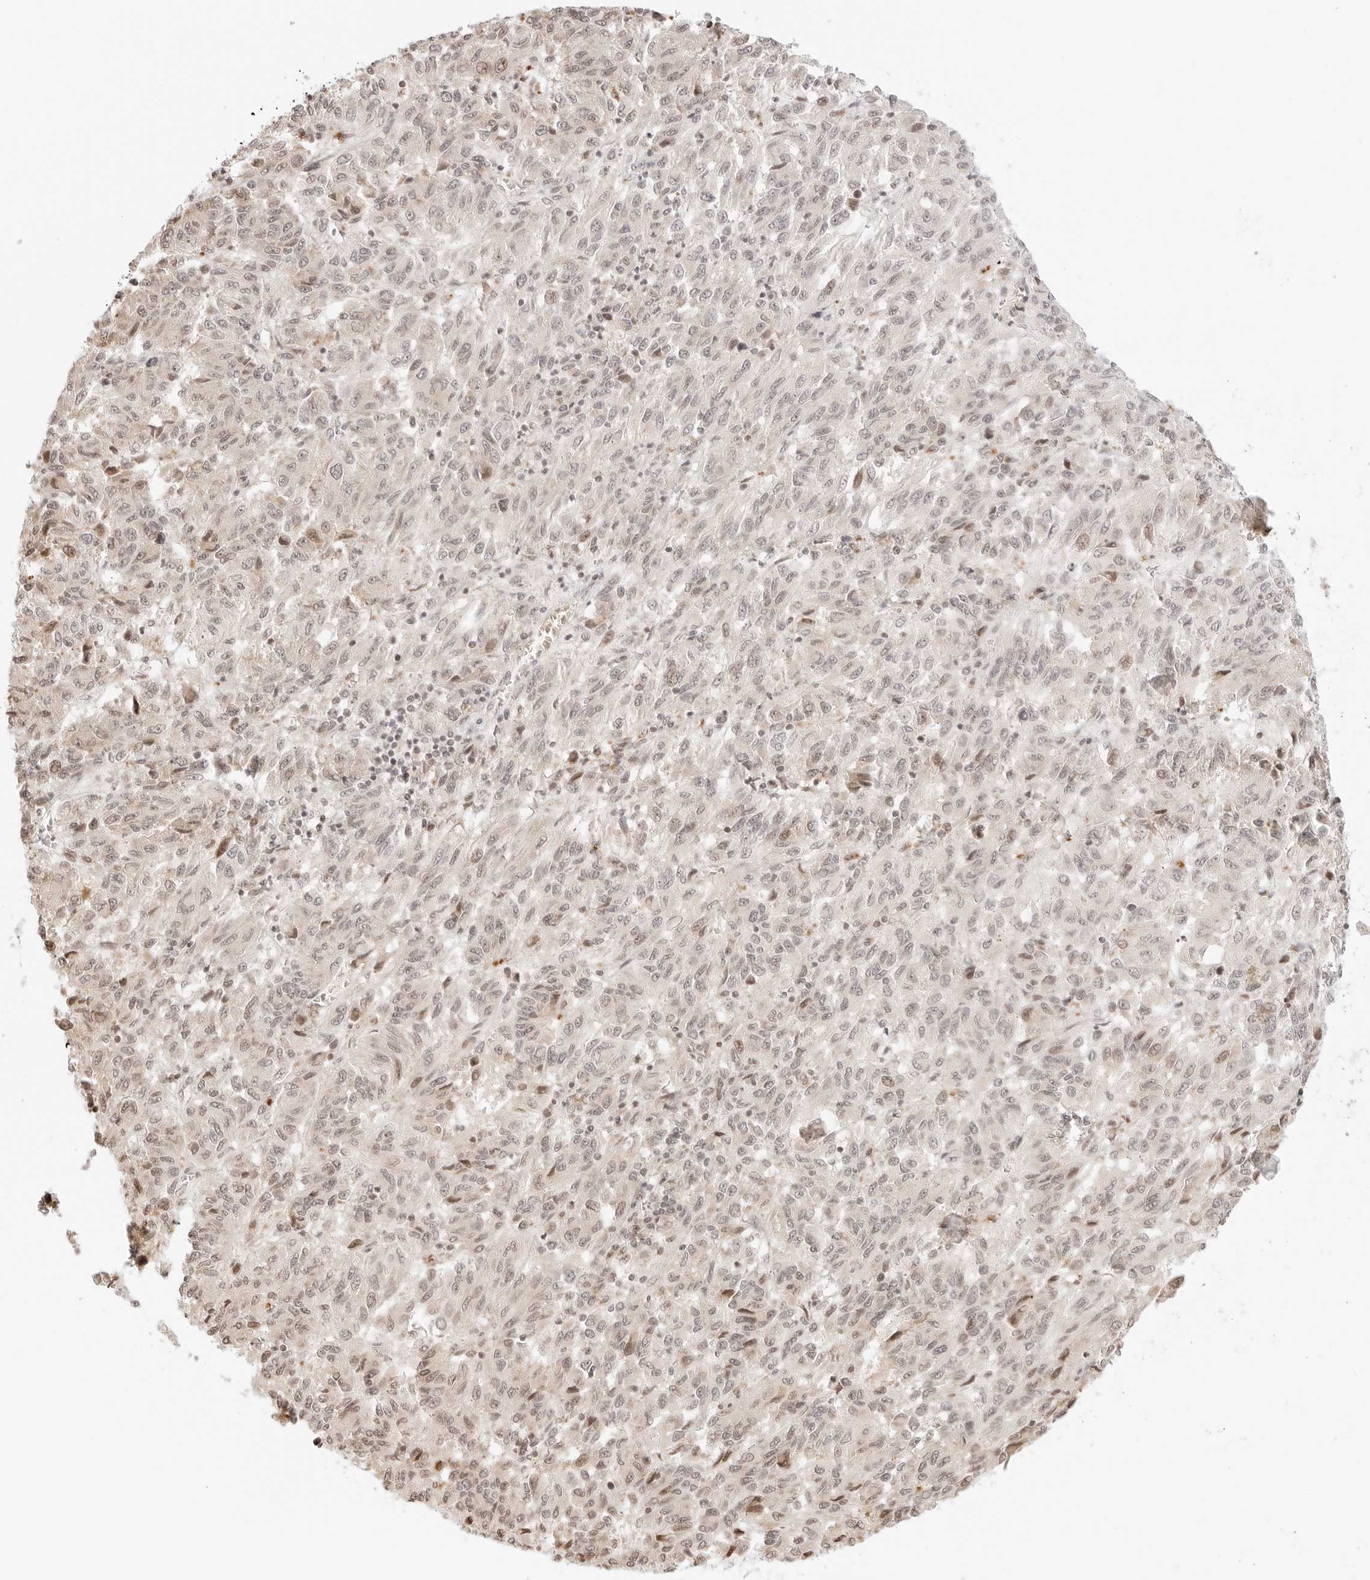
{"staining": {"intensity": "weak", "quantity": "25%-75%", "location": "nuclear"}, "tissue": "melanoma", "cell_type": "Tumor cells", "image_type": "cancer", "snomed": [{"axis": "morphology", "description": "Malignant melanoma, Metastatic site"}, {"axis": "topography", "description": "Lung"}], "caption": "Malignant melanoma (metastatic site) stained for a protein (brown) exhibits weak nuclear positive positivity in about 25%-75% of tumor cells.", "gene": "RPS6KL1", "patient": {"sex": "male", "age": 64}}